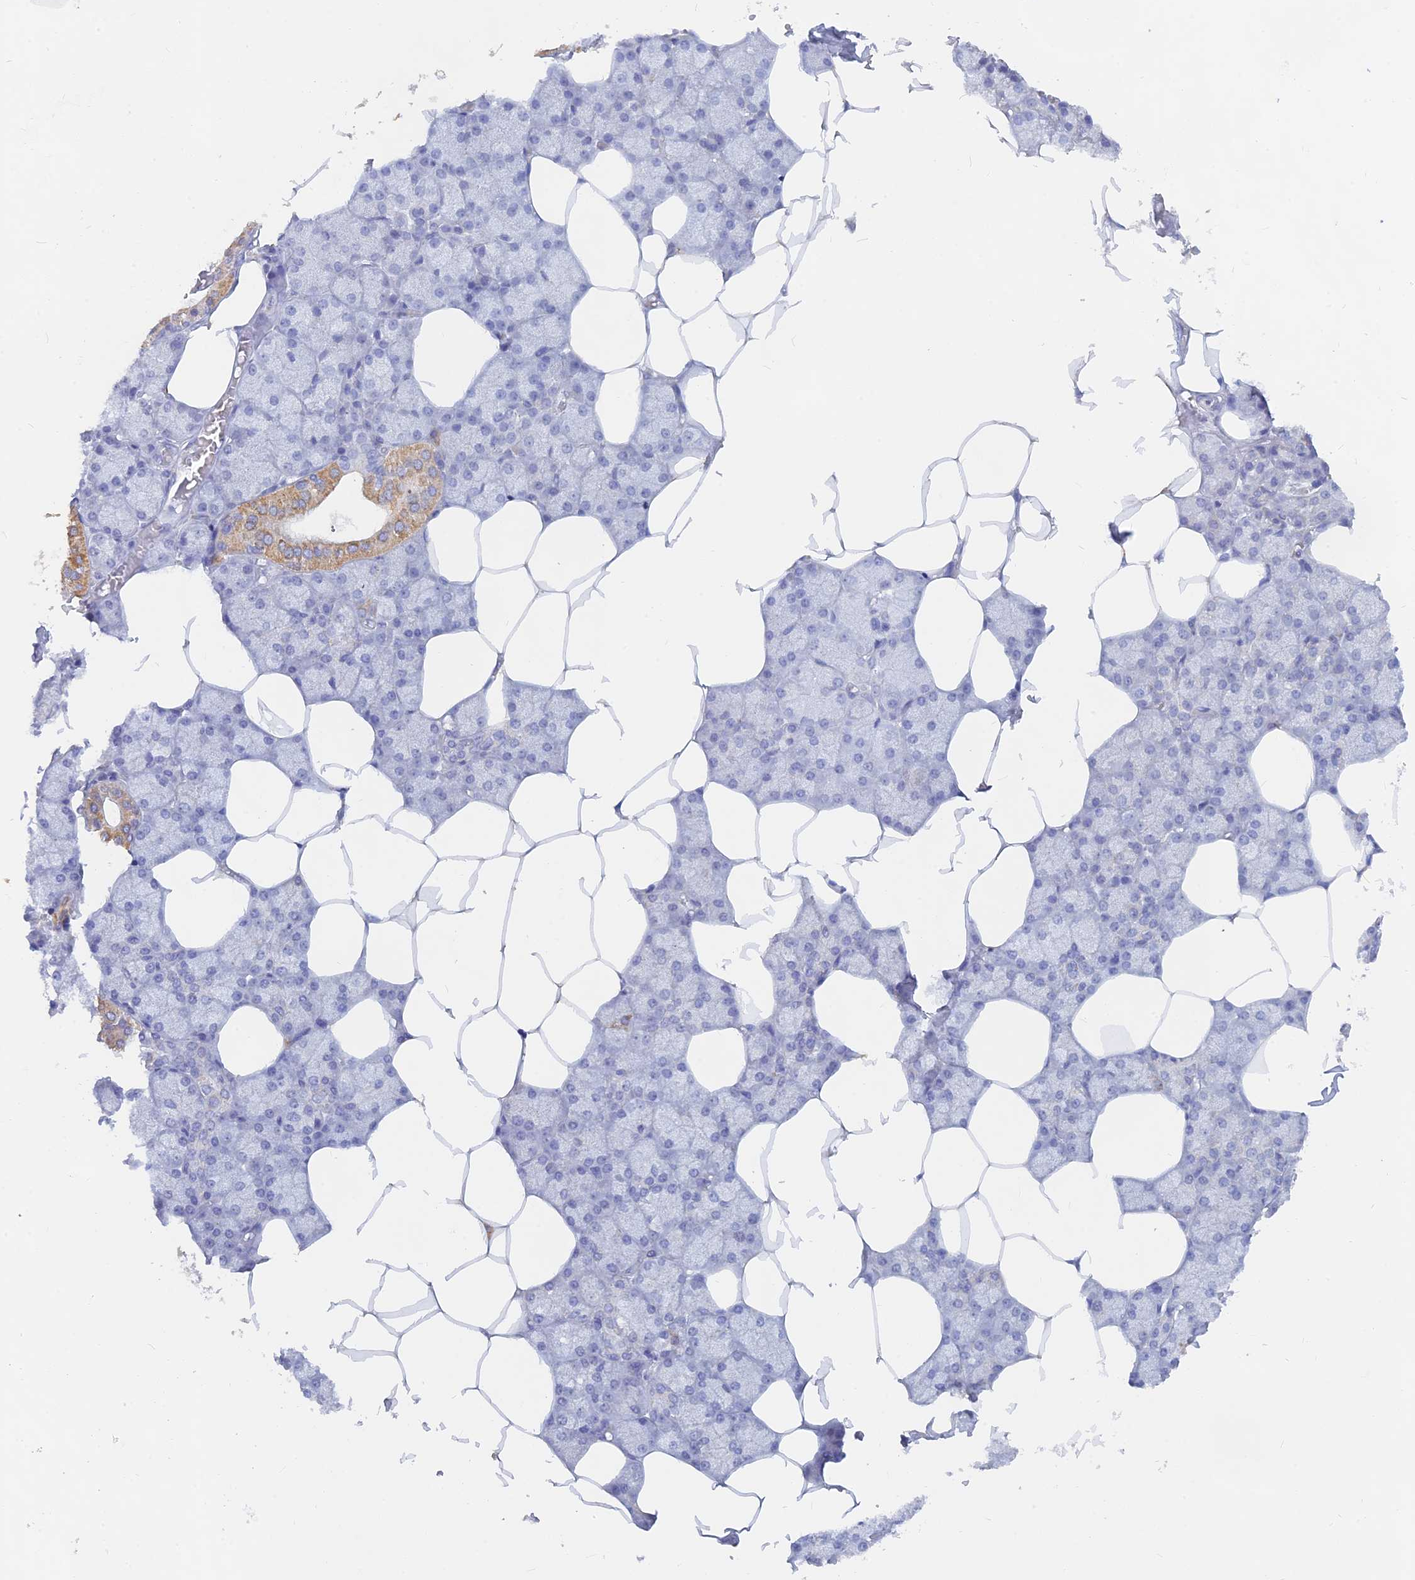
{"staining": {"intensity": "moderate", "quantity": "<25%", "location": "cytoplasmic/membranous"}, "tissue": "salivary gland", "cell_type": "Glandular cells", "image_type": "normal", "snomed": [{"axis": "morphology", "description": "Normal tissue, NOS"}, {"axis": "topography", "description": "Salivary gland"}], "caption": "High-magnification brightfield microscopy of benign salivary gland stained with DAB (brown) and counterstained with hematoxylin (blue). glandular cells exhibit moderate cytoplasmic/membranous expression is appreciated in about<25% of cells. The protein of interest is stained brown, and the nuclei are stained in blue (DAB IHC with brightfield microscopy, high magnification).", "gene": "LRIF1", "patient": {"sex": "male", "age": 62}}